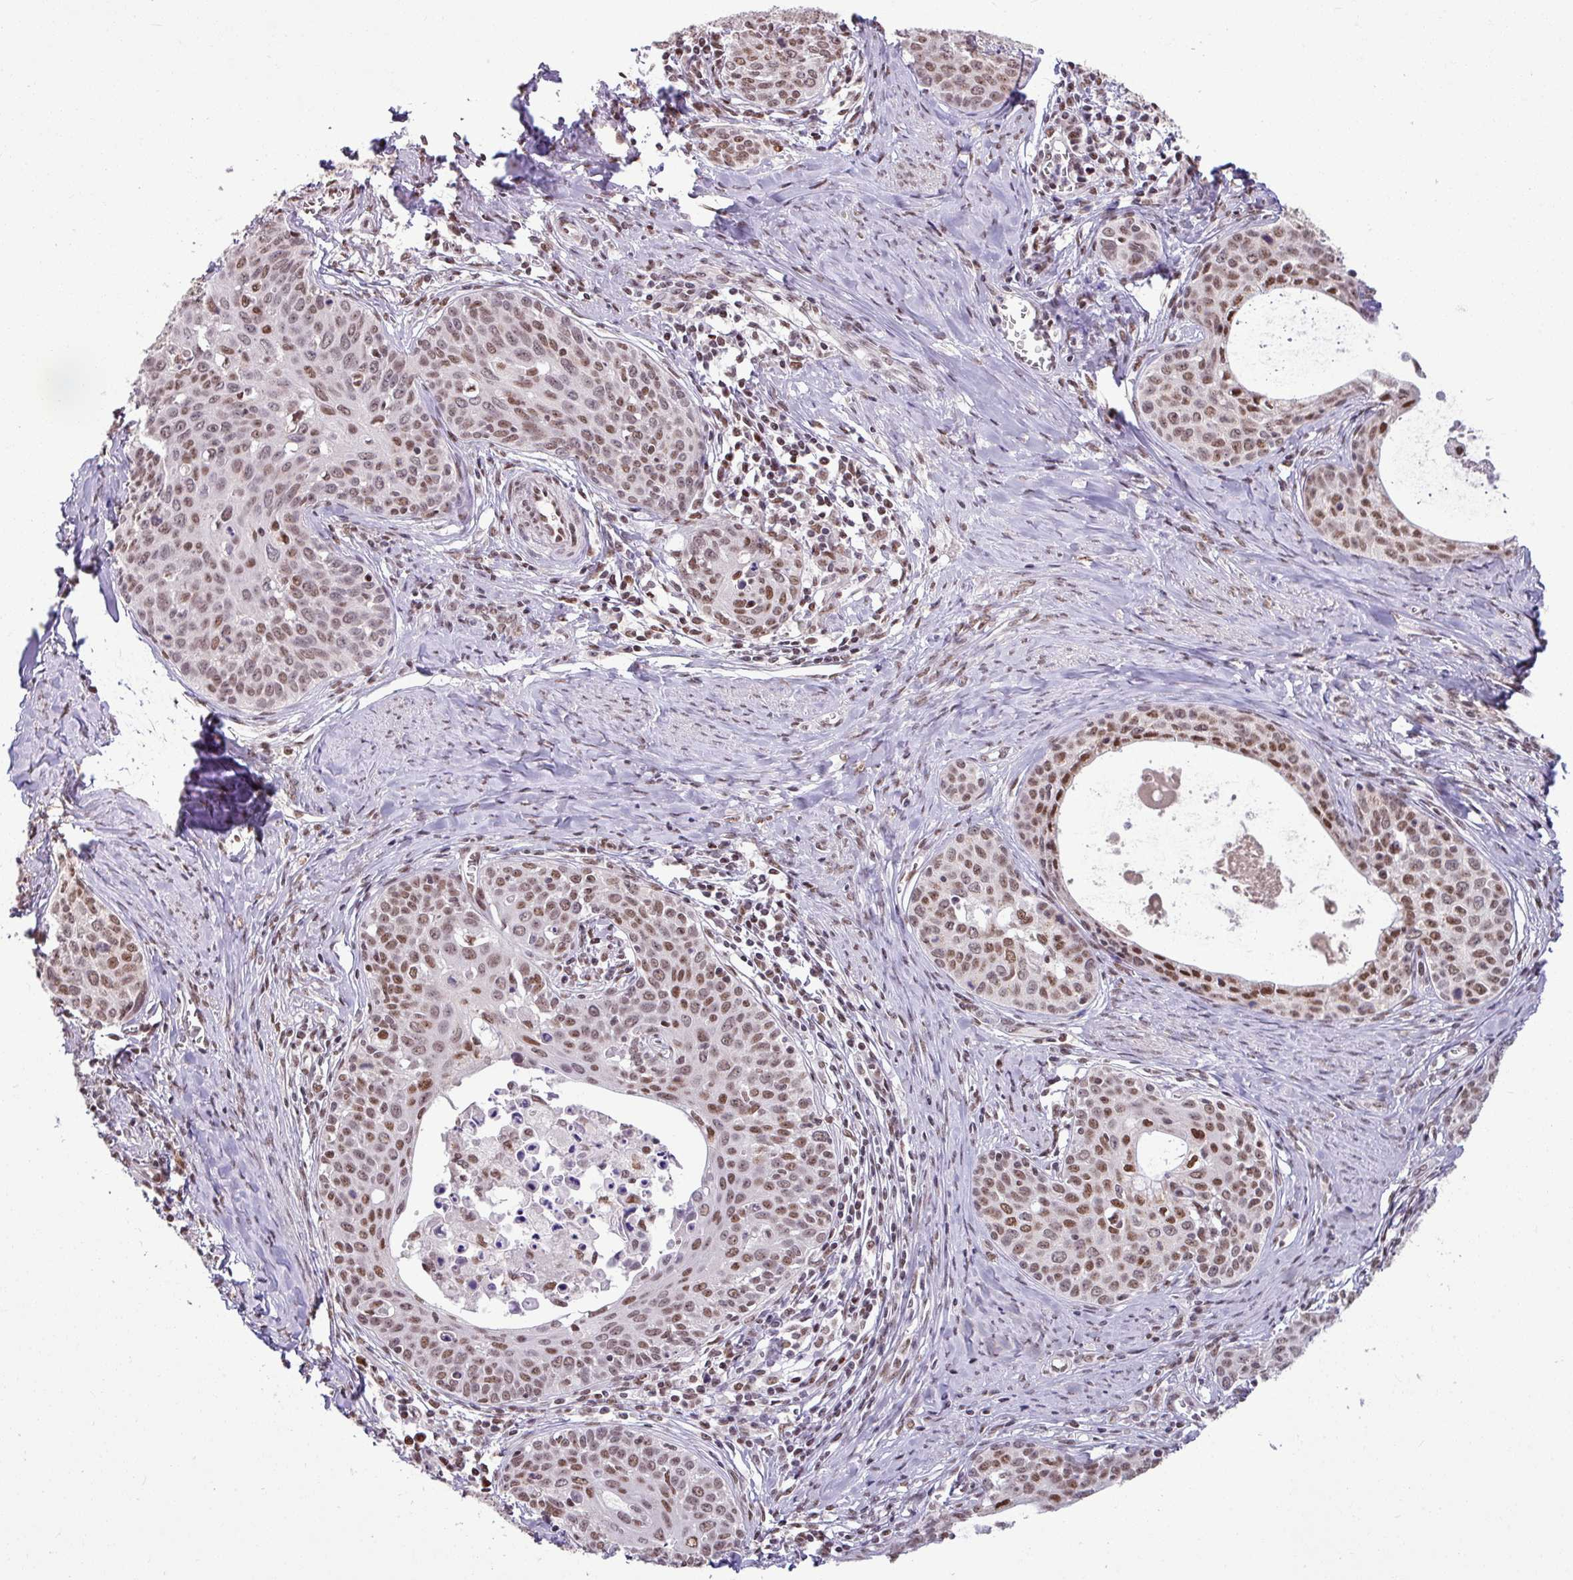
{"staining": {"intensity": "moderate", "quantity": ">75%", "location": "nuclear"}, "tissue": "cervical cancer", "cell_type": "Tumor cells", "image_type": "cancer", "snomed": [{"axis": "morphology", "description": "Squamous cell carcinoma, NOS"}, {"axis": "morphology", "description": "Adenocarcinoma, NOS"}, {"axis": "topography", "description": "Cervix"}], "caption": "Protein staining of cervical cancer (adenocarcinoma) tissue reveals moderate nuclear staining in approximately >75% of tumor cells.", "gene": "TDG", "patient": {"sex": "female", "age": 52}}